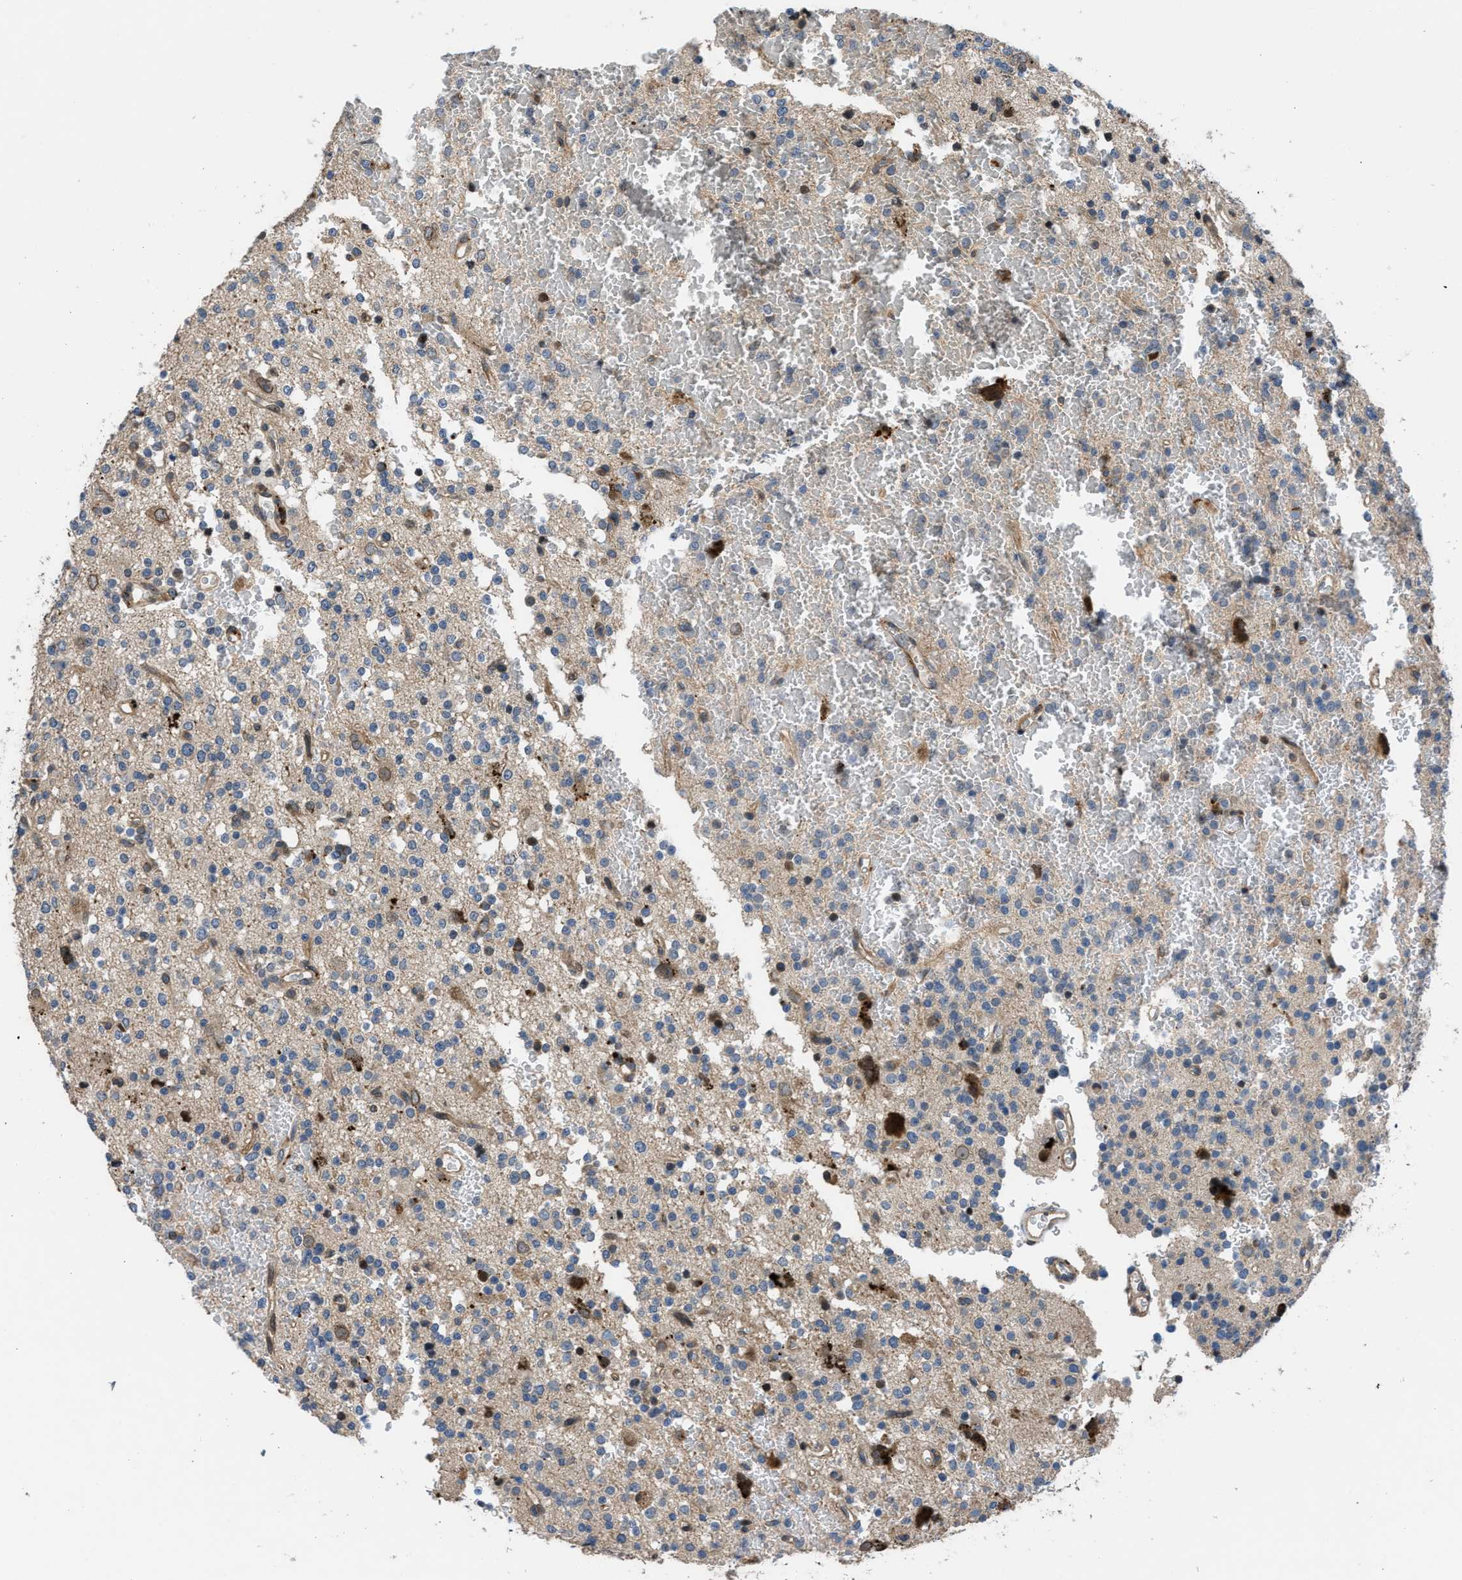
{"staining": {"intensity": "weak", "quantity": "<25%", "location": "cytoplasmic/membranous"}, "tissue": "glioma", "cell_type": "Tumor cells", "image_type": "cancer", "snomed": [{"axis": "morphology", "description": "Glioma, malignant, High grade"}, {"axis": "topography", "description": "Brain"}], "caption": "Malignant glioma (high-grade) was stained to show a protein in brown. There is no significant positivity in tumor cells. The staining is performed using DAB (3,3'-diaminobenzidine) brown chromogen with nuclei counter-stained in using hematoxylin.", "gene": "CTBS", "patient": {"sex": "male", "age": 47}}